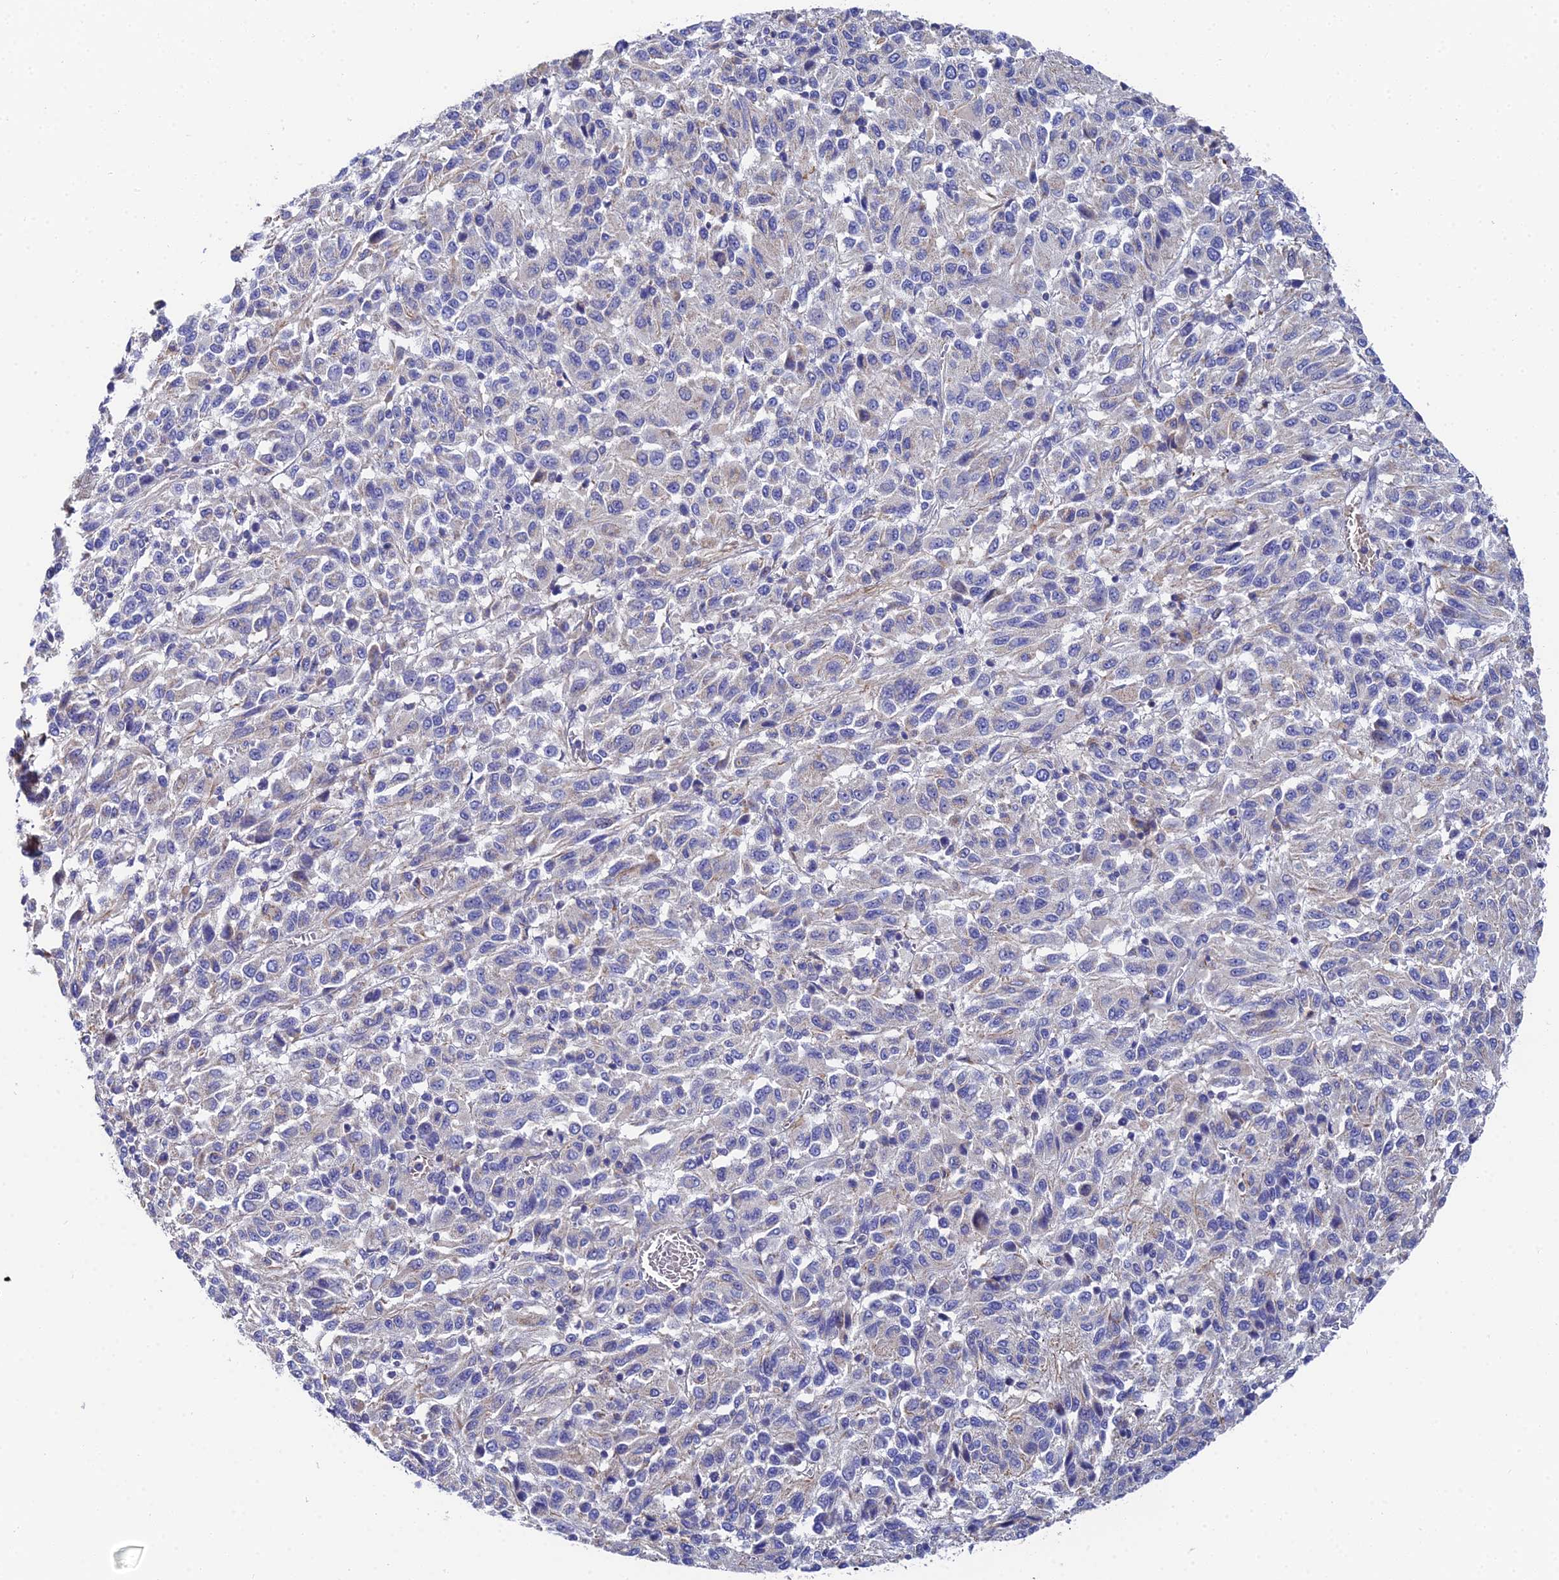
{"staining": {"intensity": "negative", "quantity": "none", "location": "none"}, "tissue": "melanoma", "cell_type": "Tumor cells", "image_type": "cancer", "snomed": [{"axis": "morphology", "description": "Malignant melanoma, Metastatic site"}, {"axis": "topography", "description": "Lung"}], "caption": "A high-resolution image shows immunohistochemistry (IHC) staining of malignant melanoma (metastatic site), which exhibits no significant positivity in tumor cells.", "gene": "UBE2L3", "patient": {"sex": "male", "age": 64}}